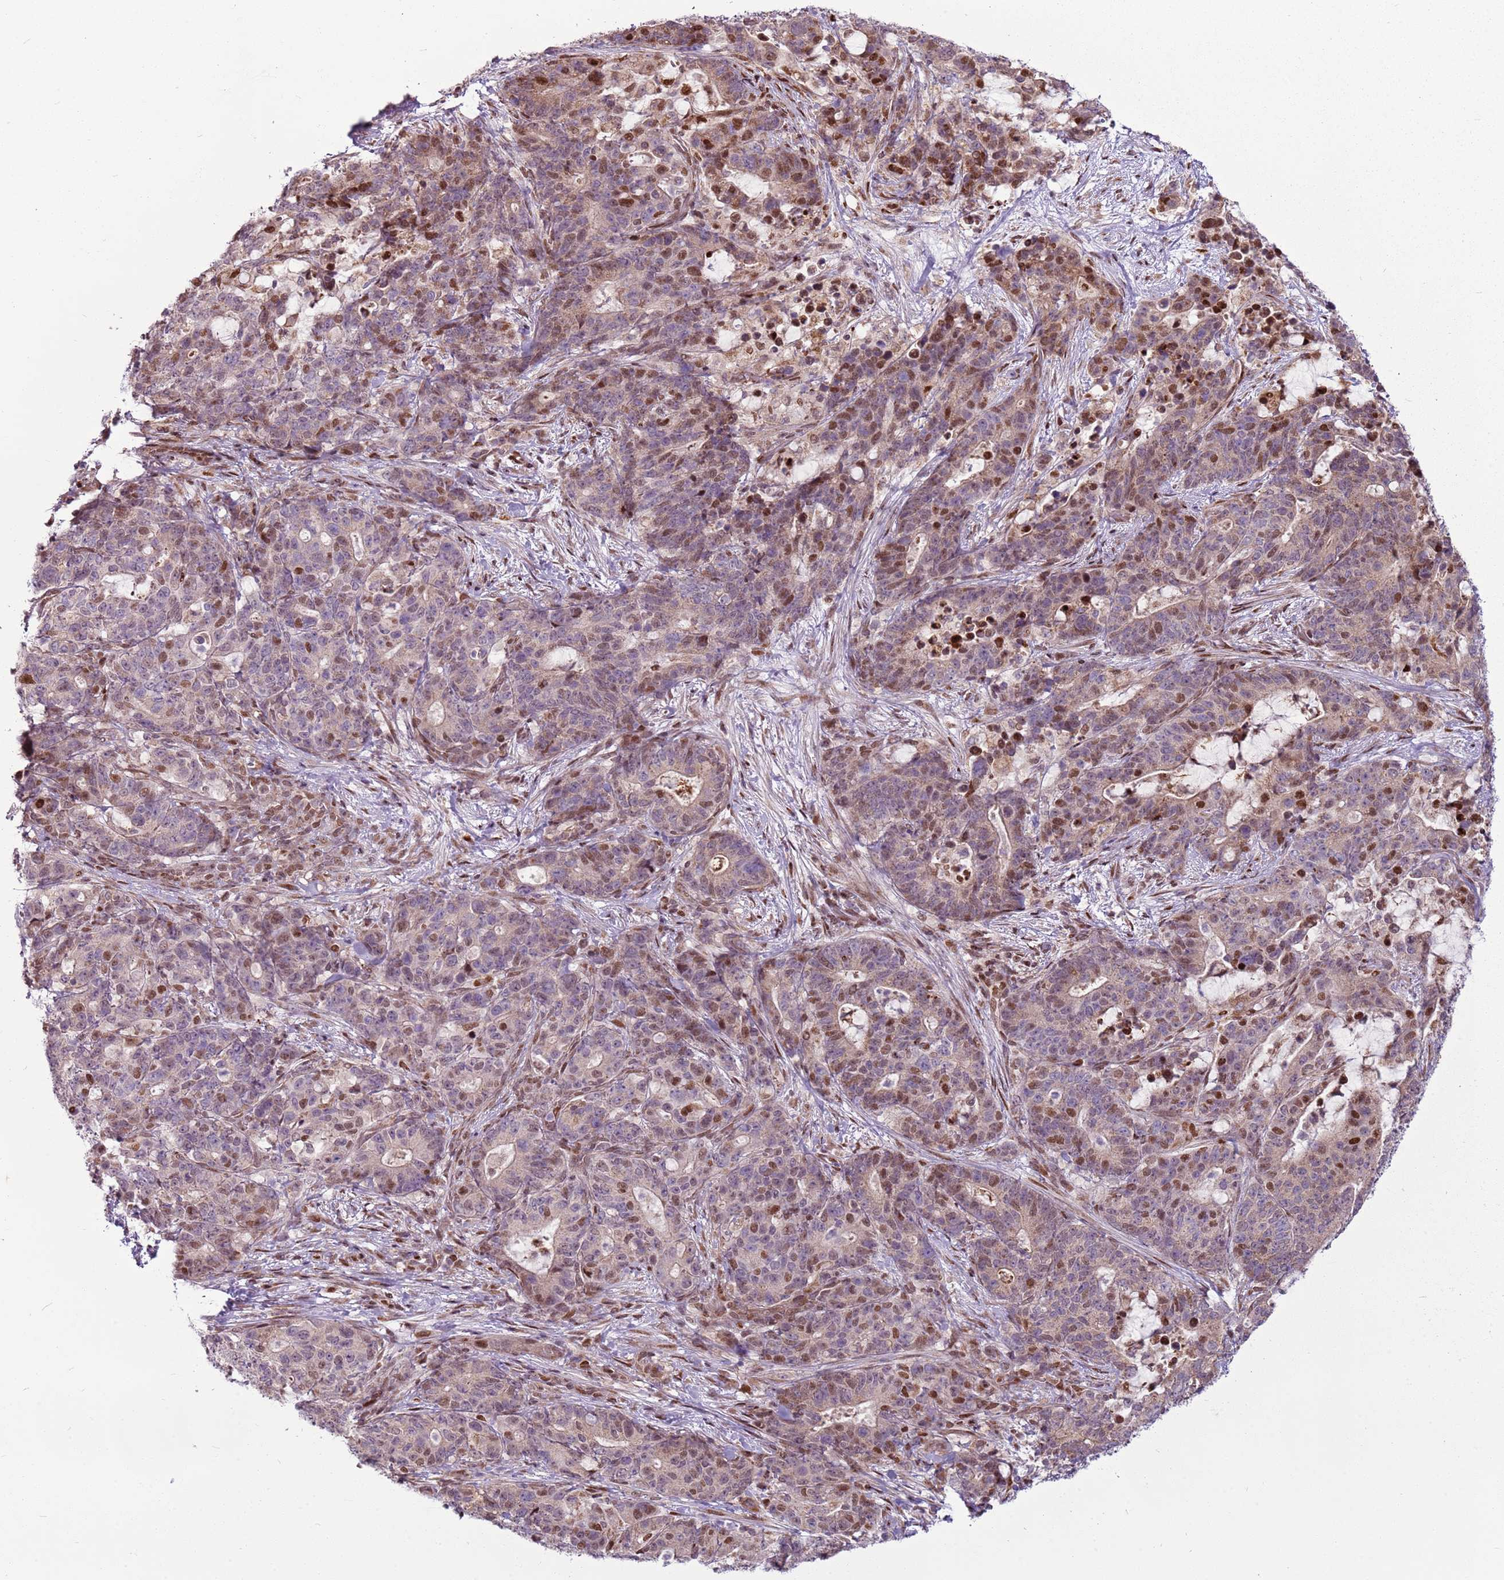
{"staining": {"intensity": "moderate", "quantity": "<25%", "location": "nuclear"}, "tissue": "stomach cancer", "cell_type": "Tumor cells", "image_type": "cancer", "snomed": [{"axis": "morphology", "description": "Normal tissue, NOS"}, {"axis": "morphology", "description": "Adenocarcinoma, NOS"}, {"axis": "topography", "description": "Stomach"}], "caption": "Immunohistochemistry (IHC) (DAB (3,3'-diaminobenzidine)) staining of stomach adenocarcinoma demonstrates moderate nuclear protein staining in approximately <25% of tumor cells. The protein is stained brown, and the nuclei are stained in blue (DAB (3,3'-diaminobenzidine) IHC with brightfield microscopy, high magnification).", "gene": "PCTP", "patient": {"sex": "female", "age": 64}}